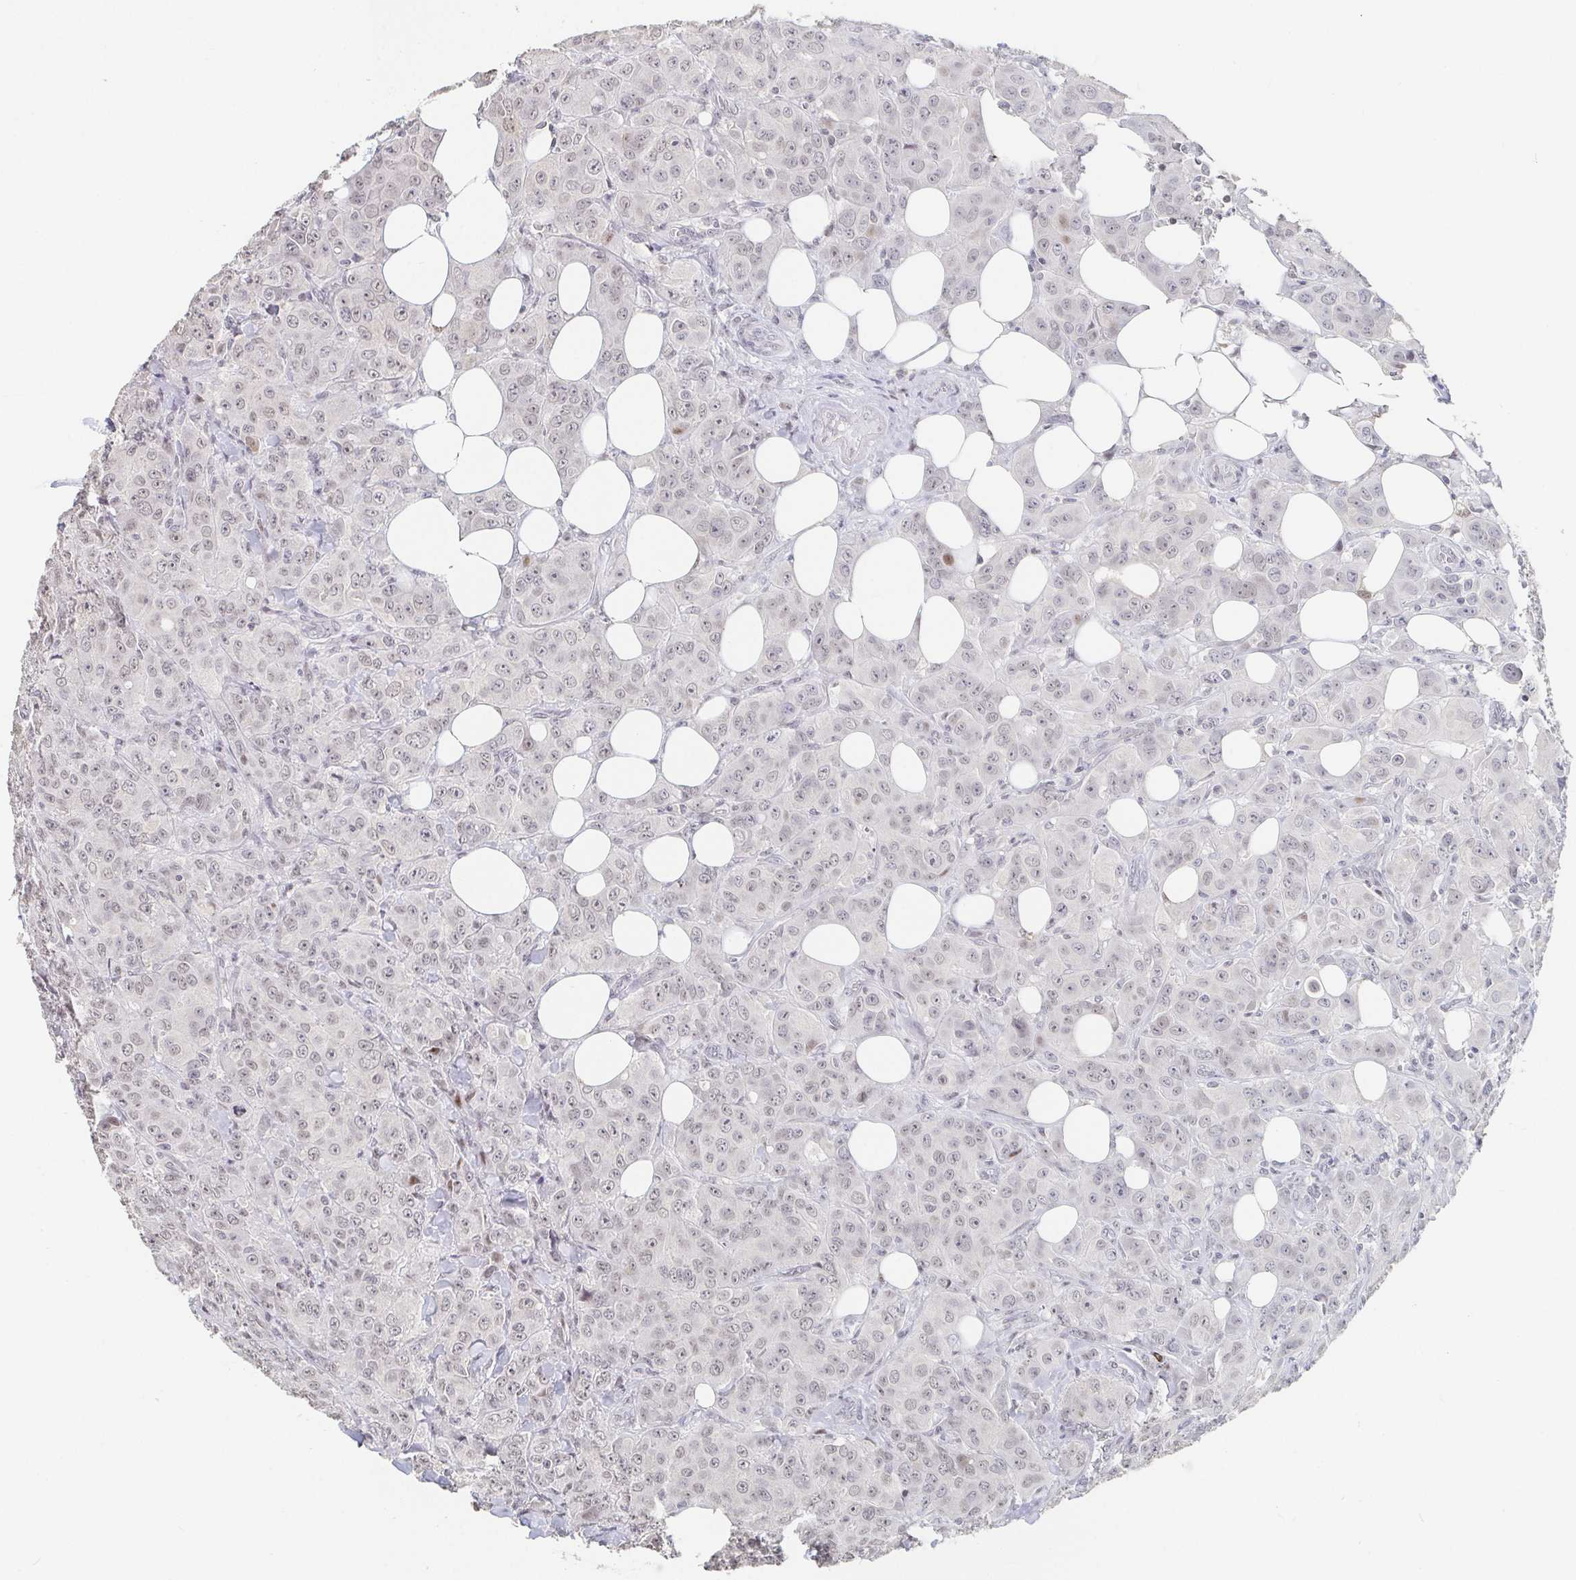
{"staining": {"intensity": "weak", "quantity": "<25%", "location": "nuclear"}, "tissue": "breast cancer", "cell_type": "Tumor cells", "image_type": "cancer", "snomed": [{"axis": "morphology", "description": "Normal tissue, NOS"}, {"axis": "morphology", "description": "Duct carcinoma"}, {"axis": "topography", "description": "Breast"}], "caption": "A high-resolution histopathology image shows immunohistochemistry (IHC) staining of breast intraductal carcinoma, which shows no significant staining in tumor cells.", "gene": "NME9", "patient": {"sex": "female", "age": 43}}